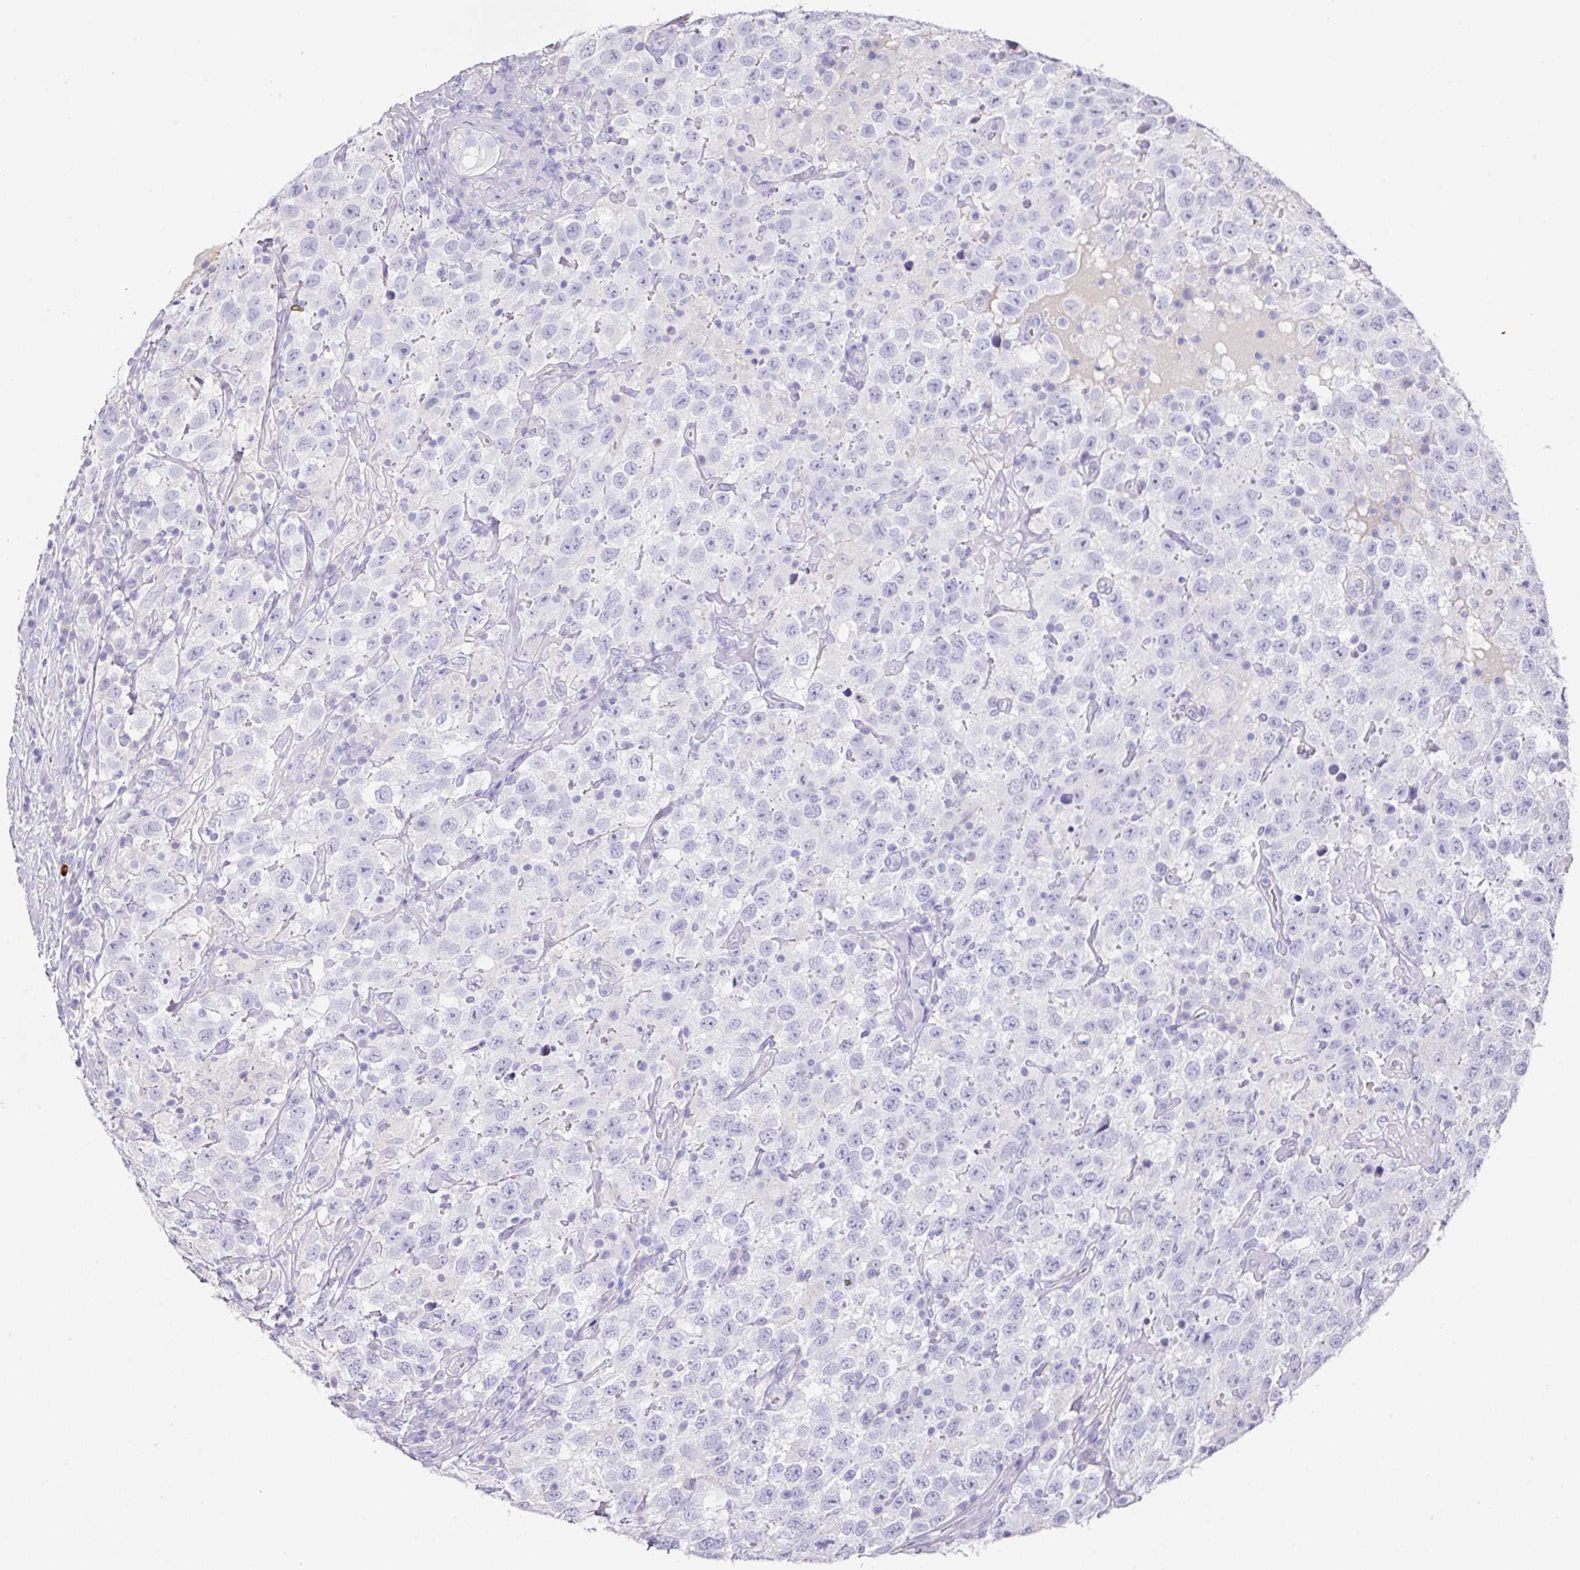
{"staining": {"intensity": "negative", "quantity": "none", "location": "none"}, "tissue": "testis cancer", "cell_type": "Tumor cells", "image_type": "cancer", "snomed": [{"axis": "morphology", "description": "Seminoma, NOS"}, {"axis": "topography", "description": "Testis"}], "caption": "A photomicrograph of testis cancer stained for a protein shows no brown staining in tumor cells. (Brightfield microscopy of DAB (3,3'-diaminobenzidine) IHC at high magnification).", "gene": "TARM1", "patient": {"sex": "male", "age": 41}}